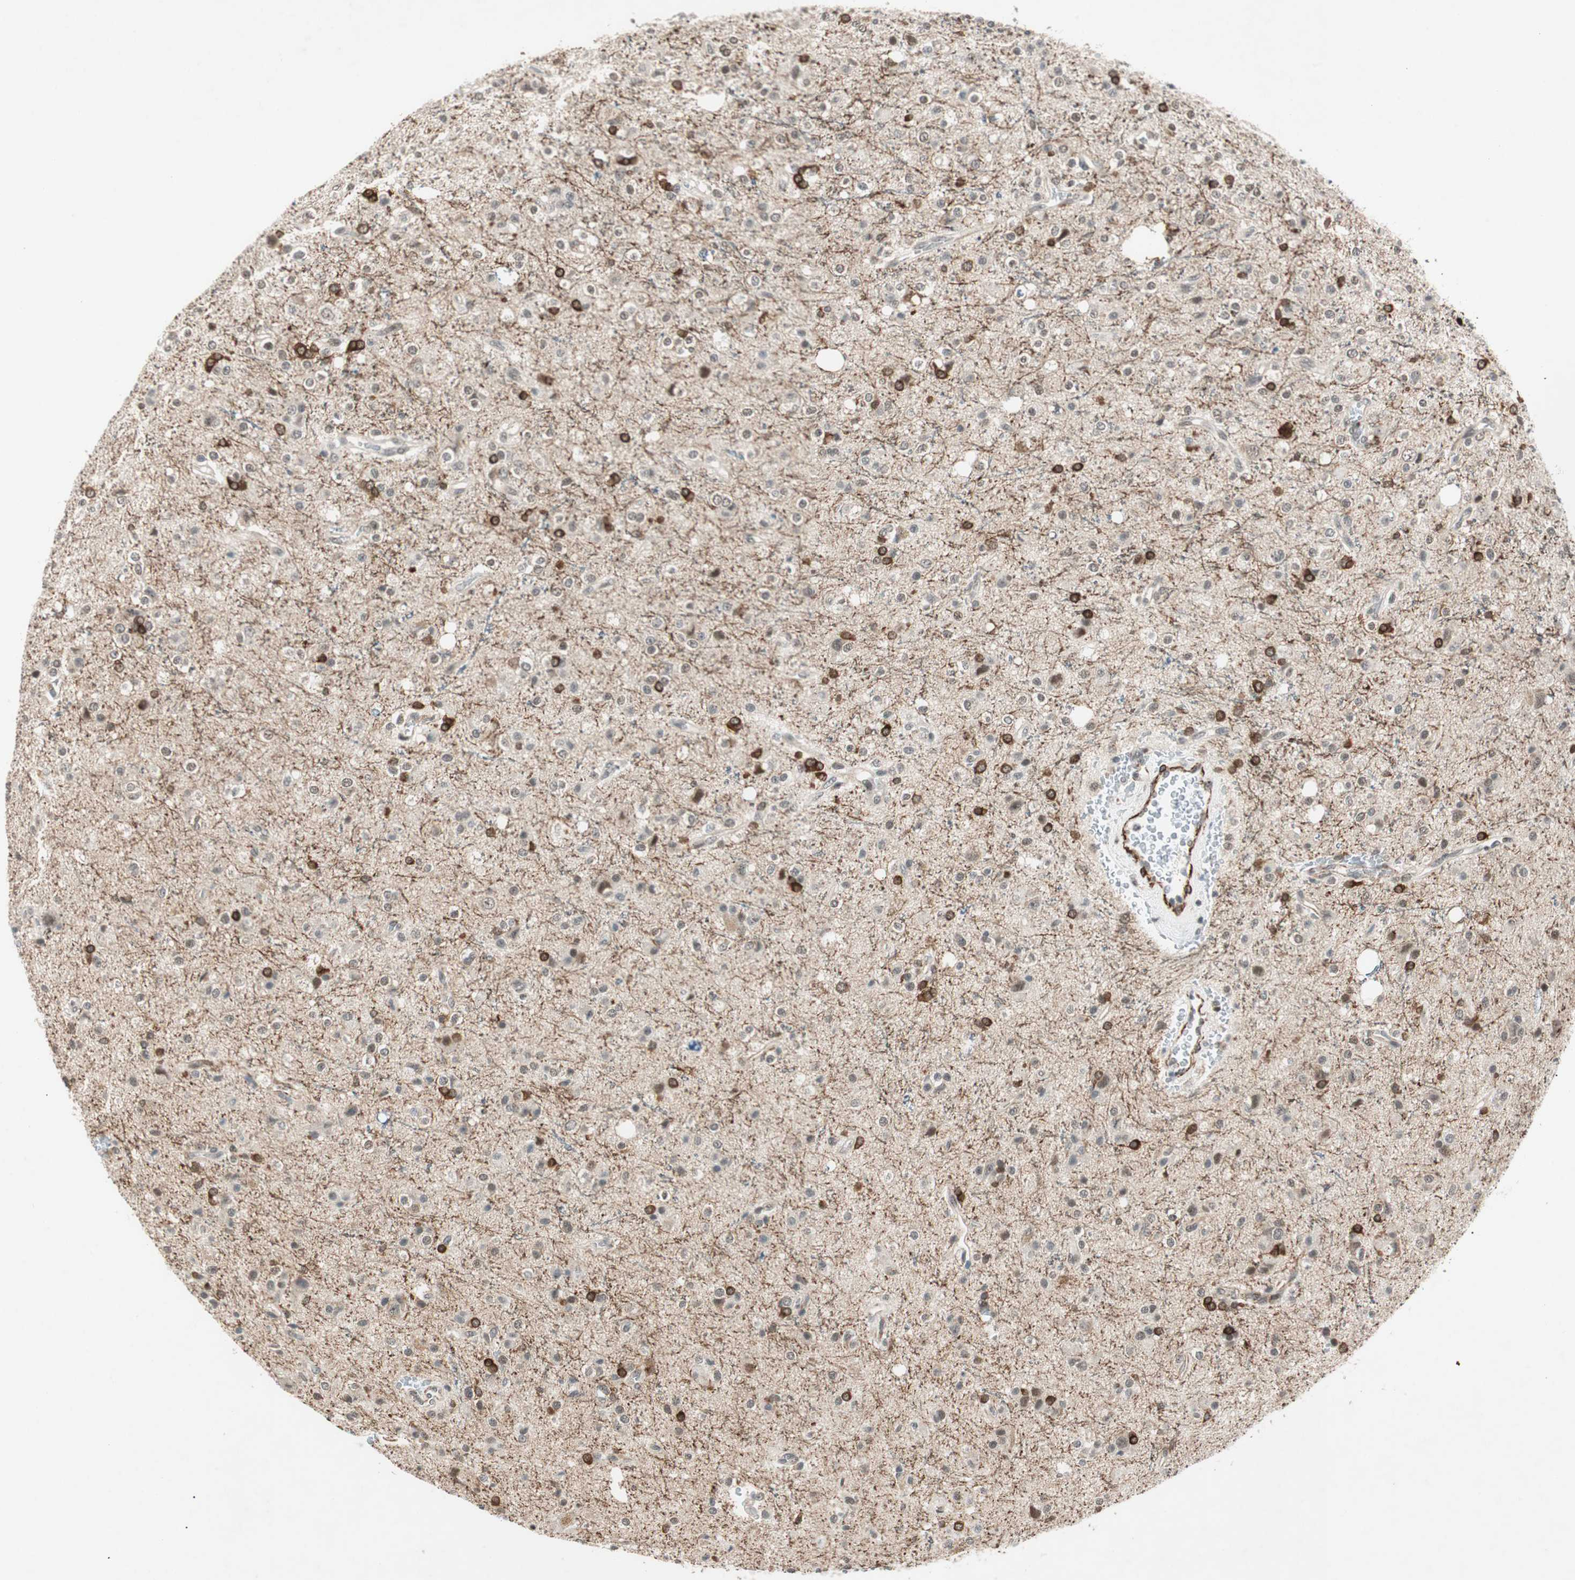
{"staining": {"intensity": "strong", "quantity": "<25%", "location": "cytoplasmic/membranous"}, "tissue": "glioma", "cell_type": "Tumor cells", "image_type": "cancer", "snomed": [{"axis": "morphology", "description": "Glioma, malignant, High grade"}, {"axis": "topography", "description": "Brain"}], "caption": "Immunohistochemistry micrograph of glioma stained for a protein (brown), which exhibits medium levels of strong cytoplasmic/membranous expression in about <25% of tumor cells.", "gene": "CDK19", "patient": {"sex": "male", "age": 47}}